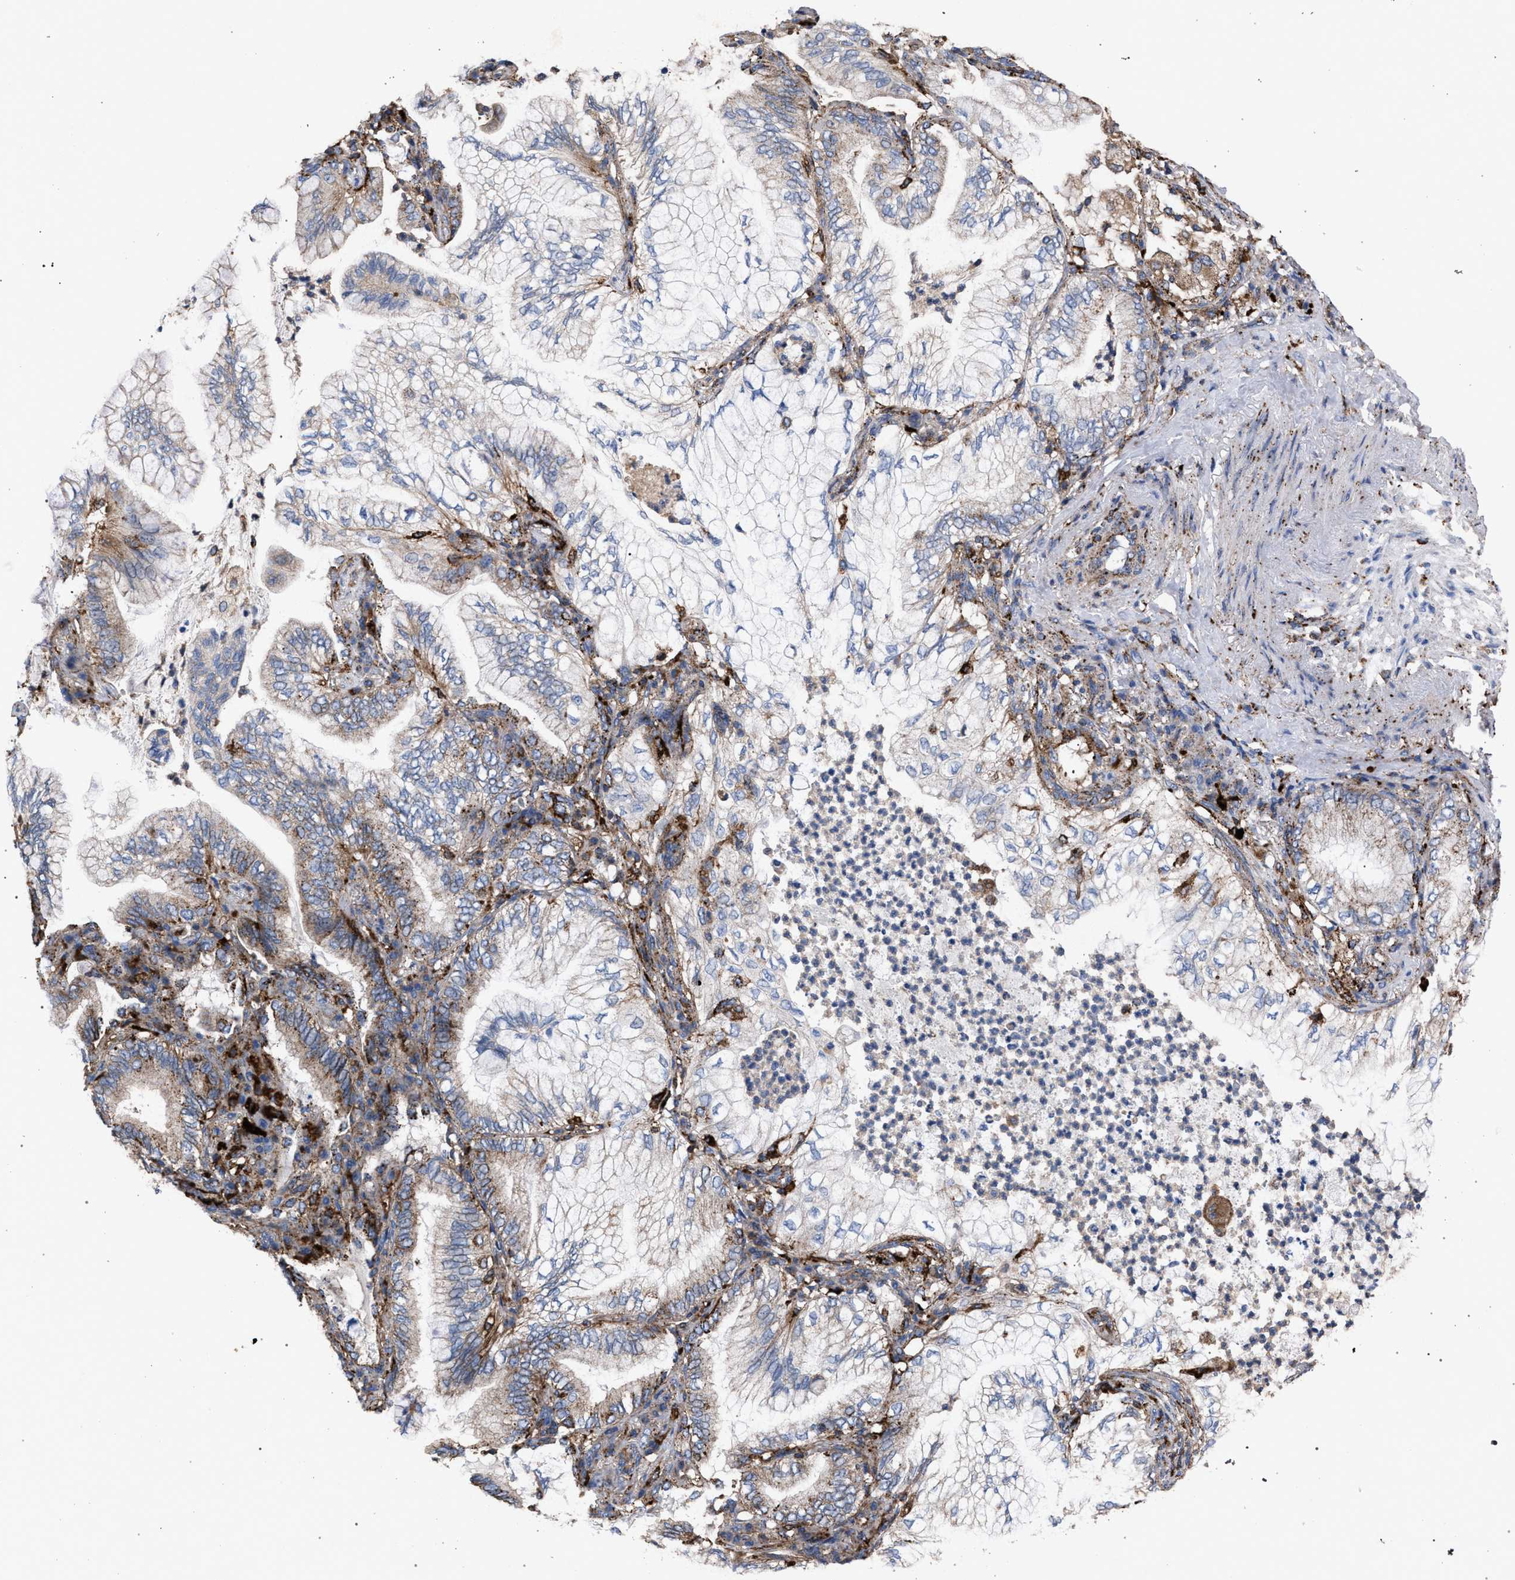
{"staining": {"intensity": "moderate", "quantity": "25%-75%", "location": "cytoplasmic/membranous"}, "tissue": "lung cancer", "cell_type": "Tumor cells", "image_type": "cancer", "snomed": [{"axis": "morphology", "description": "Adenocarcinoma, NOS"}, {"axis": "topography", "description": "Lung"}], "caption": "Adenocarcinoma (lung) stained with a brown dye reveals moderate cytoplasmic/membranous positive staining in approximately 25%-75% of tumor cells.", "gene": "PPT1", "patient": {"sex": "female", "age": 70}}